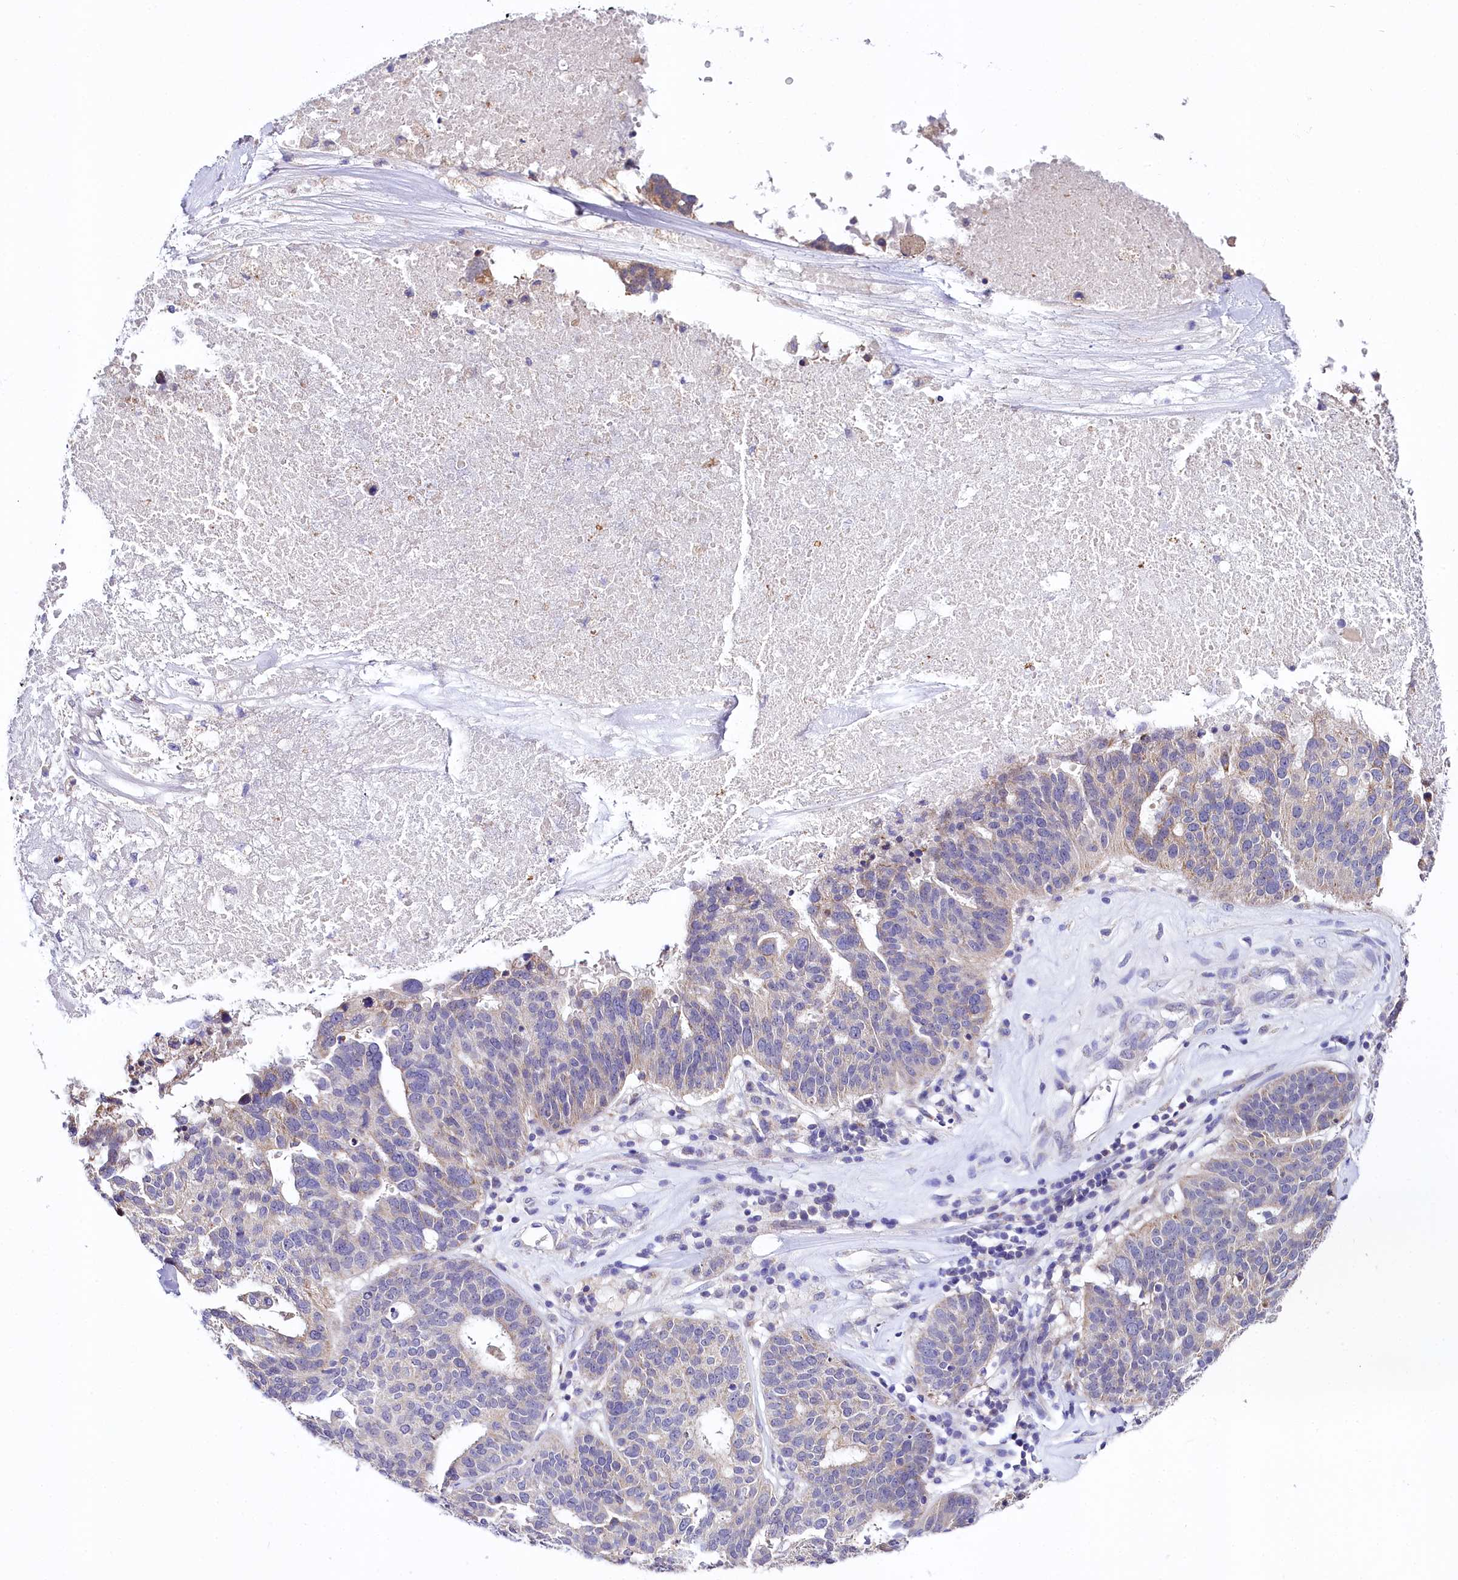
{"staining": {"intensity": "weak", "quantity": "<25%", "location": "cytoplasmic/membranous"}, "tissue": "ovarian cancer", "cell_type": "Tumor cells", "image_type": "cancer", "snomed": [{"axis": "morphology", "description": "Cystadenocarcinoma, serous, NOS"}, {"axis": "topography", "description": "Ovary"}], "caption": "Tumor cells show no significant staining in ovarian cancer.", "gene": "CEP295", "patient": {"sex": "female", "age": 59}}